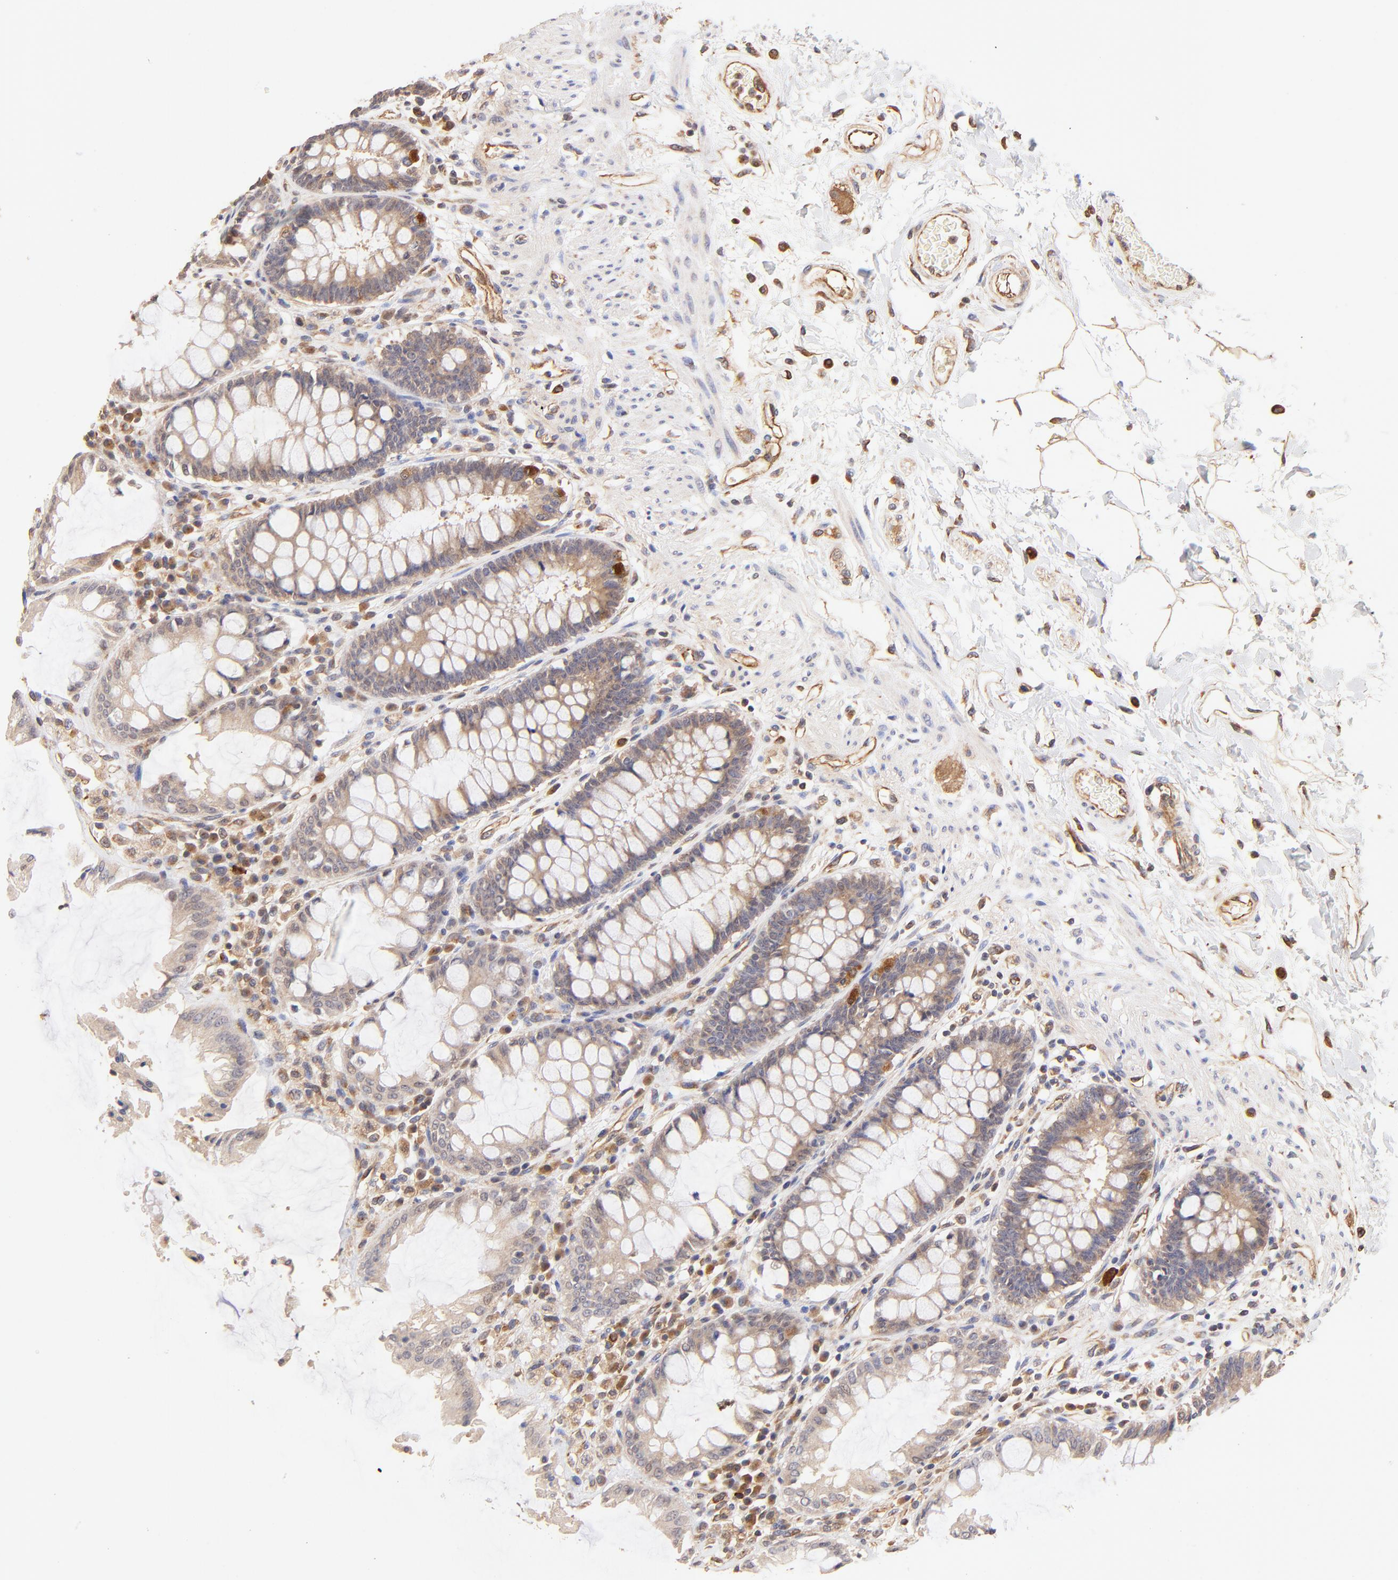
{"staining": {"intensity": "weak", "quantity": ">75%", "location": "cytoplasmic/membranous"}, "tissue": "rectum", "cell_type": "Glandular cells", "image_type": "normal", "snomed": [{"axis": "morphology", "description": "Normal tissue, NOS"}, {"axis": "topography", "description": "Rectum"}], "caption": "Unremarkable rectum was stained to show a protein in brown. There is low levels of weak cytoplasmic/membranous staining in approximately >75% of glandular cells. Ihc stains the protein in brown and the nuclei are stained blue.", "gene": "TNFAIP3", "patient": {"sex": "female", "age": 46}}